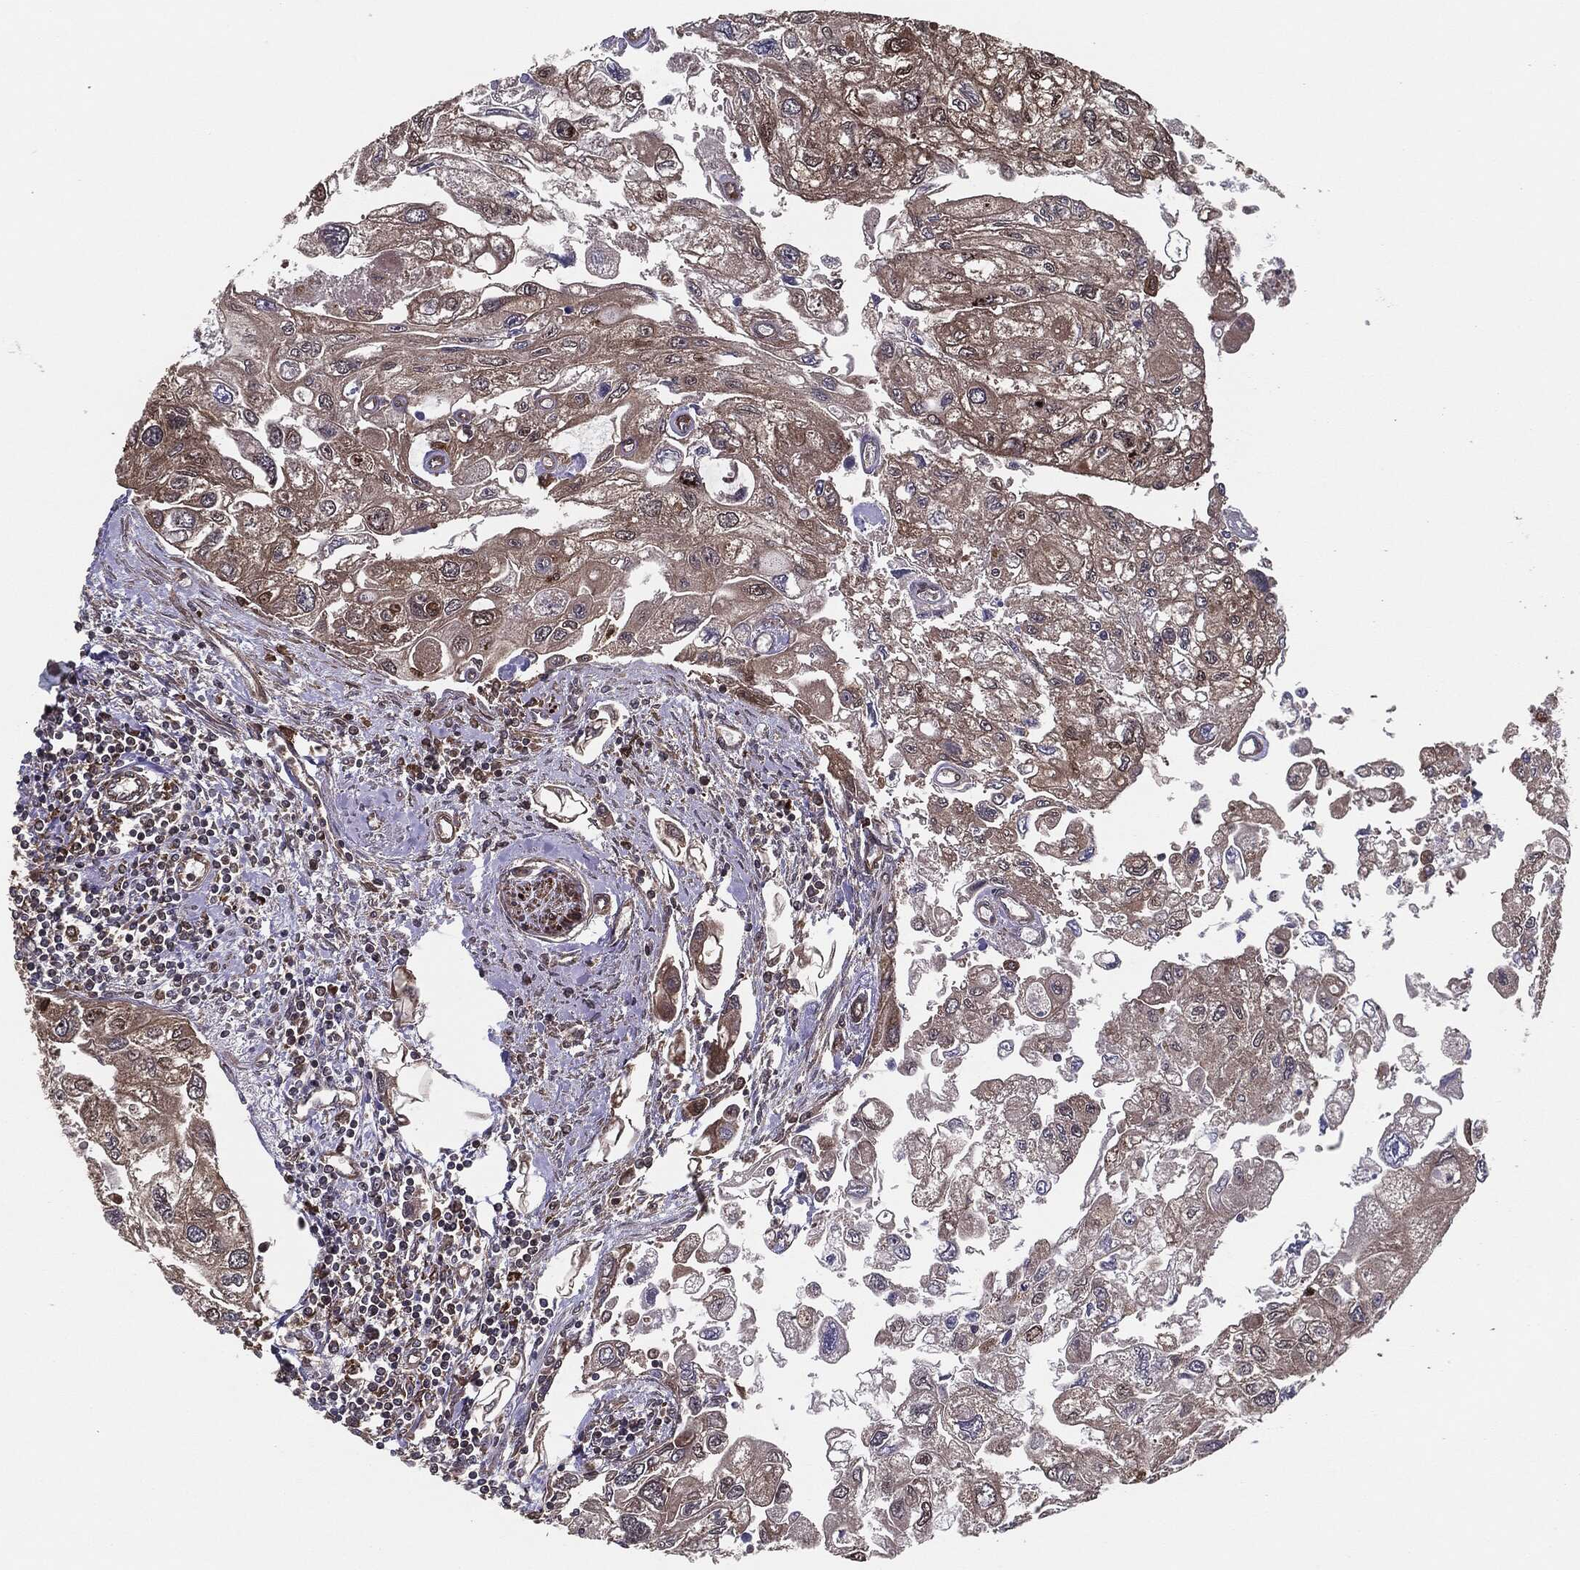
{"staining": {"intensity": "moderate", "quantity": ">75%", "location": "cytoplasmic/membranous"}, "tissue": "urothelial cancer", "cell_type": "Tumor cells", "image_type": "cancer", "snomed": [{"axis": "morphology", "description": "Urothelial carcinoma, High grade"}, {"axis": "topography", "description": "Urinary bladder"}], "caption": "Urothelial cancer stained with DAB immunohistochemistry (IHC) shows medium levels of moderate cytoplasmic/membranous positivity in approximately >75% of tumor cells.", "gene": "RAP1GDS1", "patient": {"sex": "male", "age": 59}}